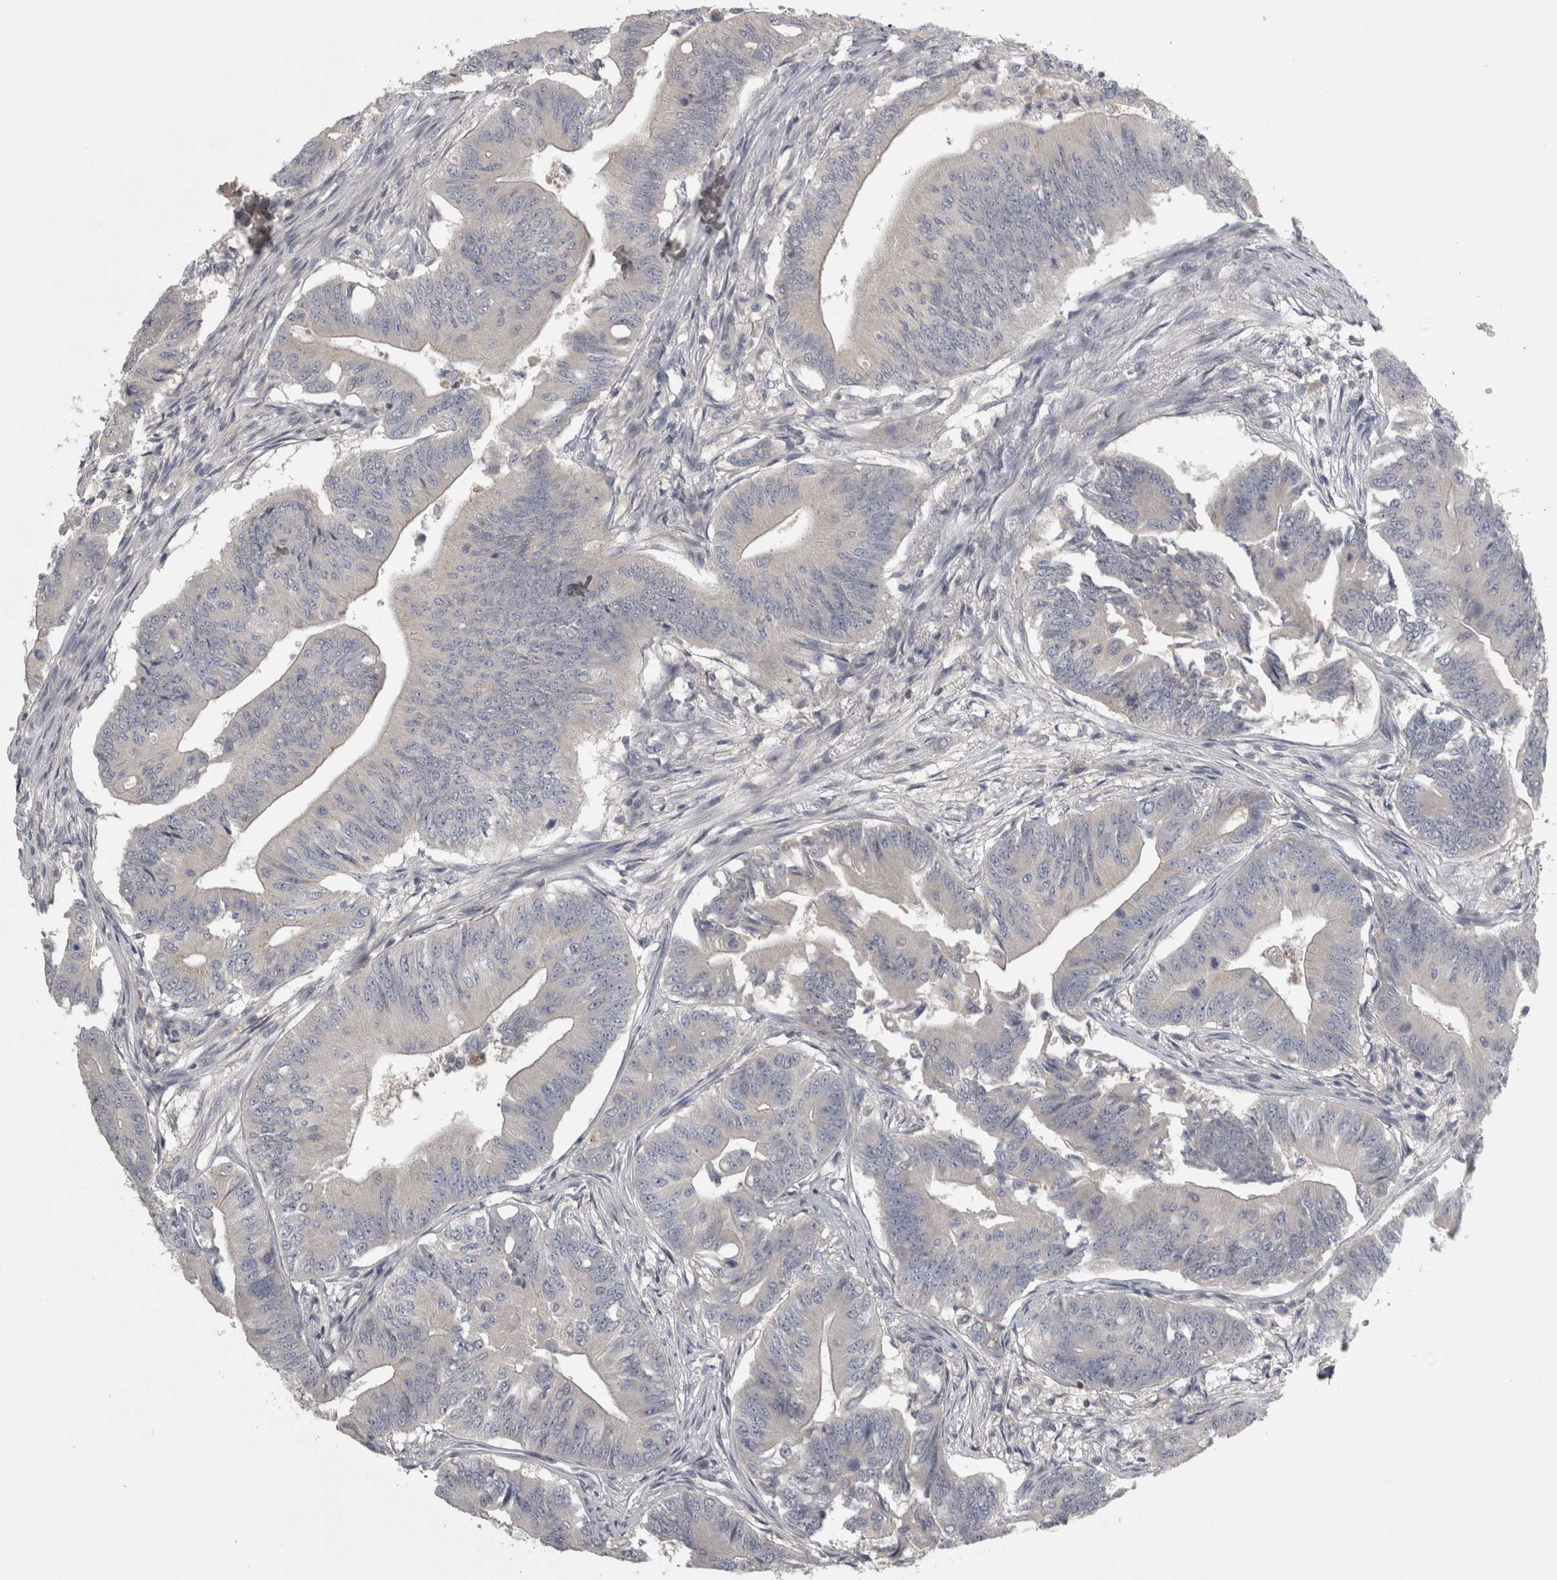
{"staining": {"intensity": "negative", "quantity": "none", "location": "none"}, "tissue": "colorectal cancer", "cell_type": "Tumor cells", "image_type": "cancer", "snomed": [{"axis": "morphology", "description": "Adenoma, NOS"}, {"axis": "morphology", "description": "Adenocarcinoma, NOS"}, {"axis": "topography", "description": "Colon"}], "caption": "A micrograph of colorectal cancer stained for a protein shows no brown staining in tumor cells.", "gene": "ENPP7", "patient": {"sex": "male", "age": 79}}